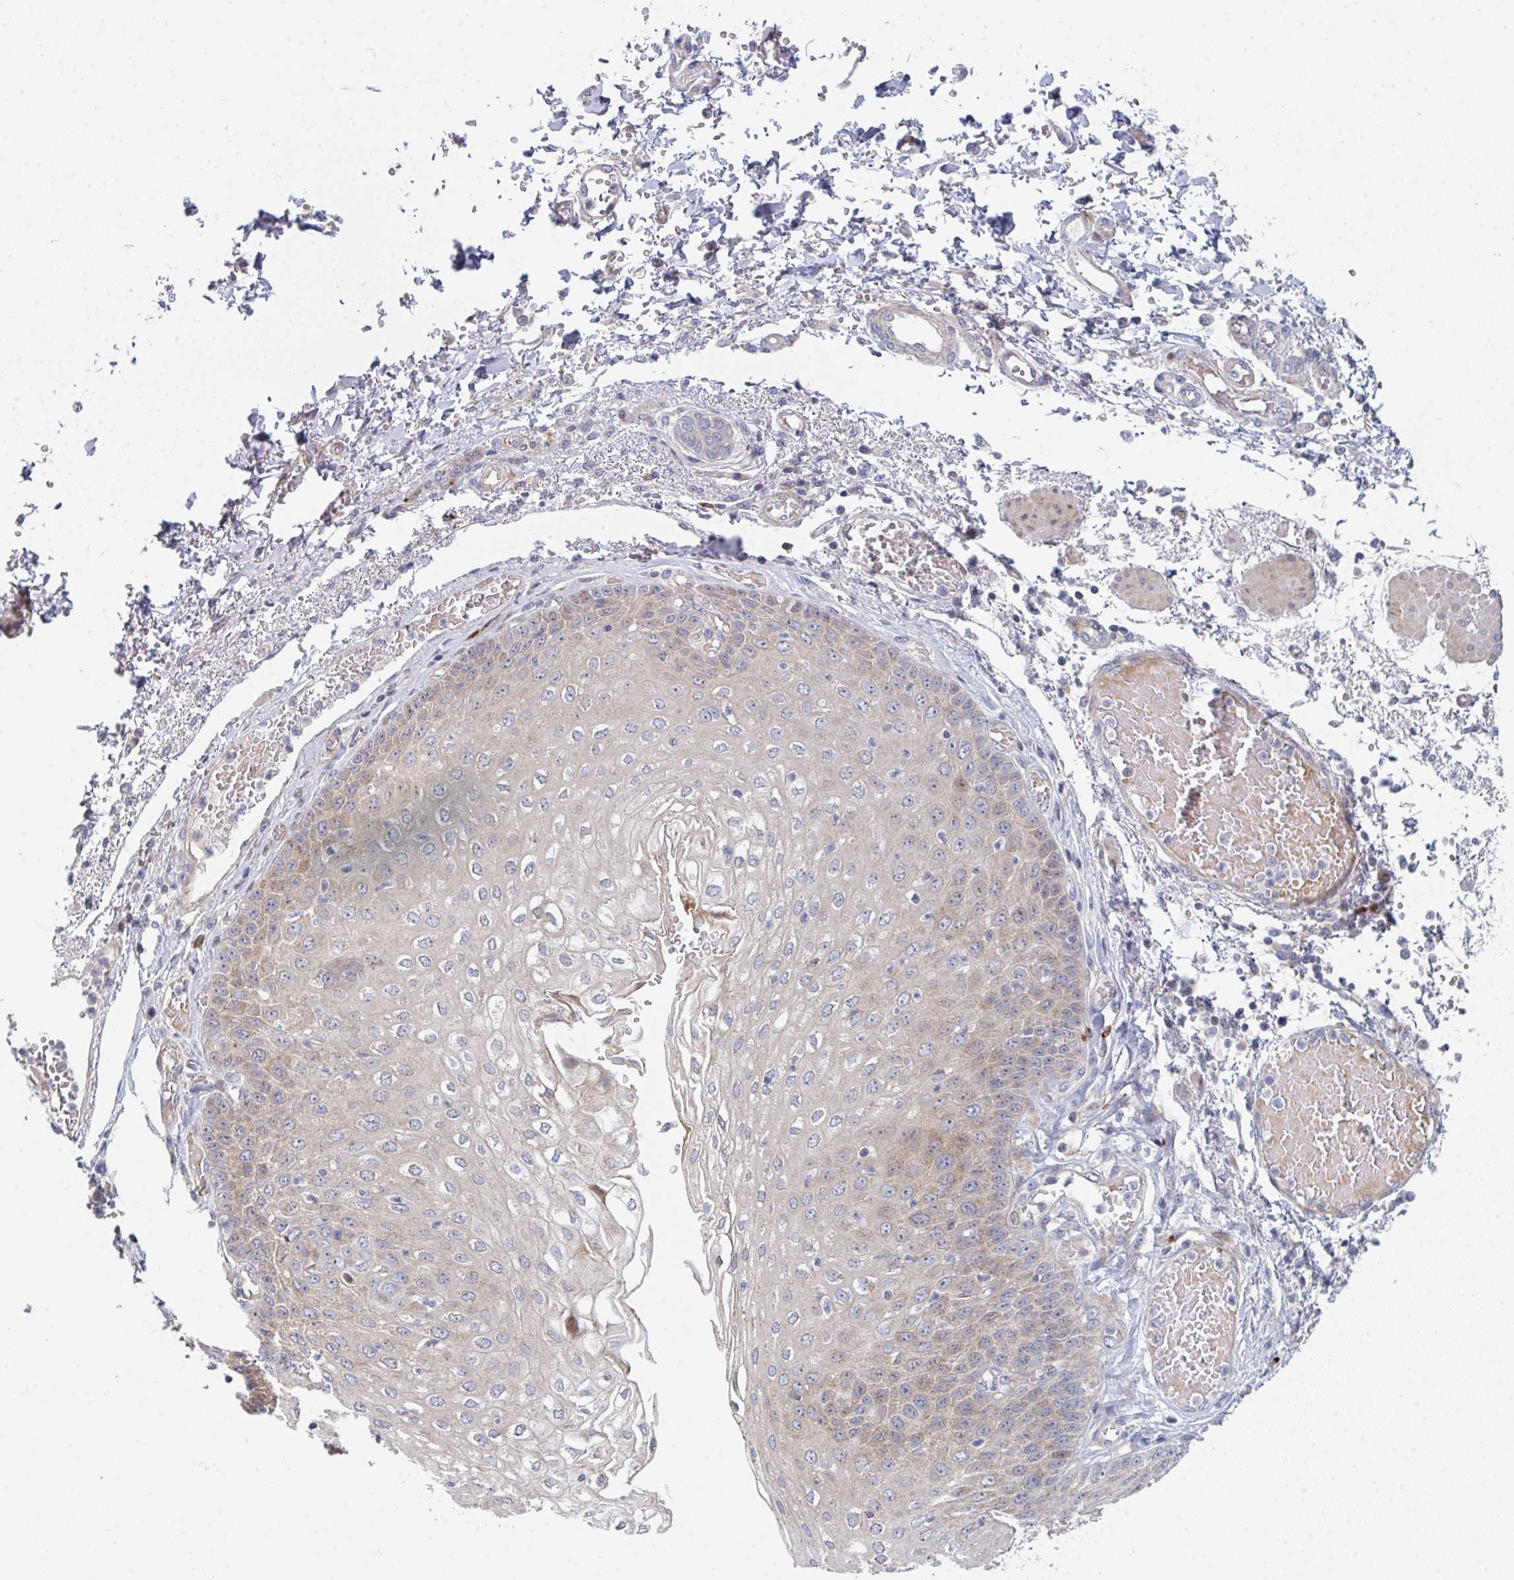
{"staining": {"intensity": "moderate", "quantity": "25%-75%", "location": "cytoplasmic/membranous"}, "tissue": "esophagus", "cell_type": "Squamous epithelial cells", "image_type": "normal", "snomed": [{"axis": "morphology", "description": "Normal tissue, NOS"}, {"axis": "morphology", "description": "Adenocarcinoma, NOS"}, {"axis": "topography", "description": "Esophagus"}], "caption": "Moderate cytoplasmic/membranous positivity for a protein is seen in about 25%-75% of squamous epithelial cells of benign esophagus using immunohistochemistry (IHC).", "gene": "ZNF644", "patient": {"sex": "male", "age": 81}}